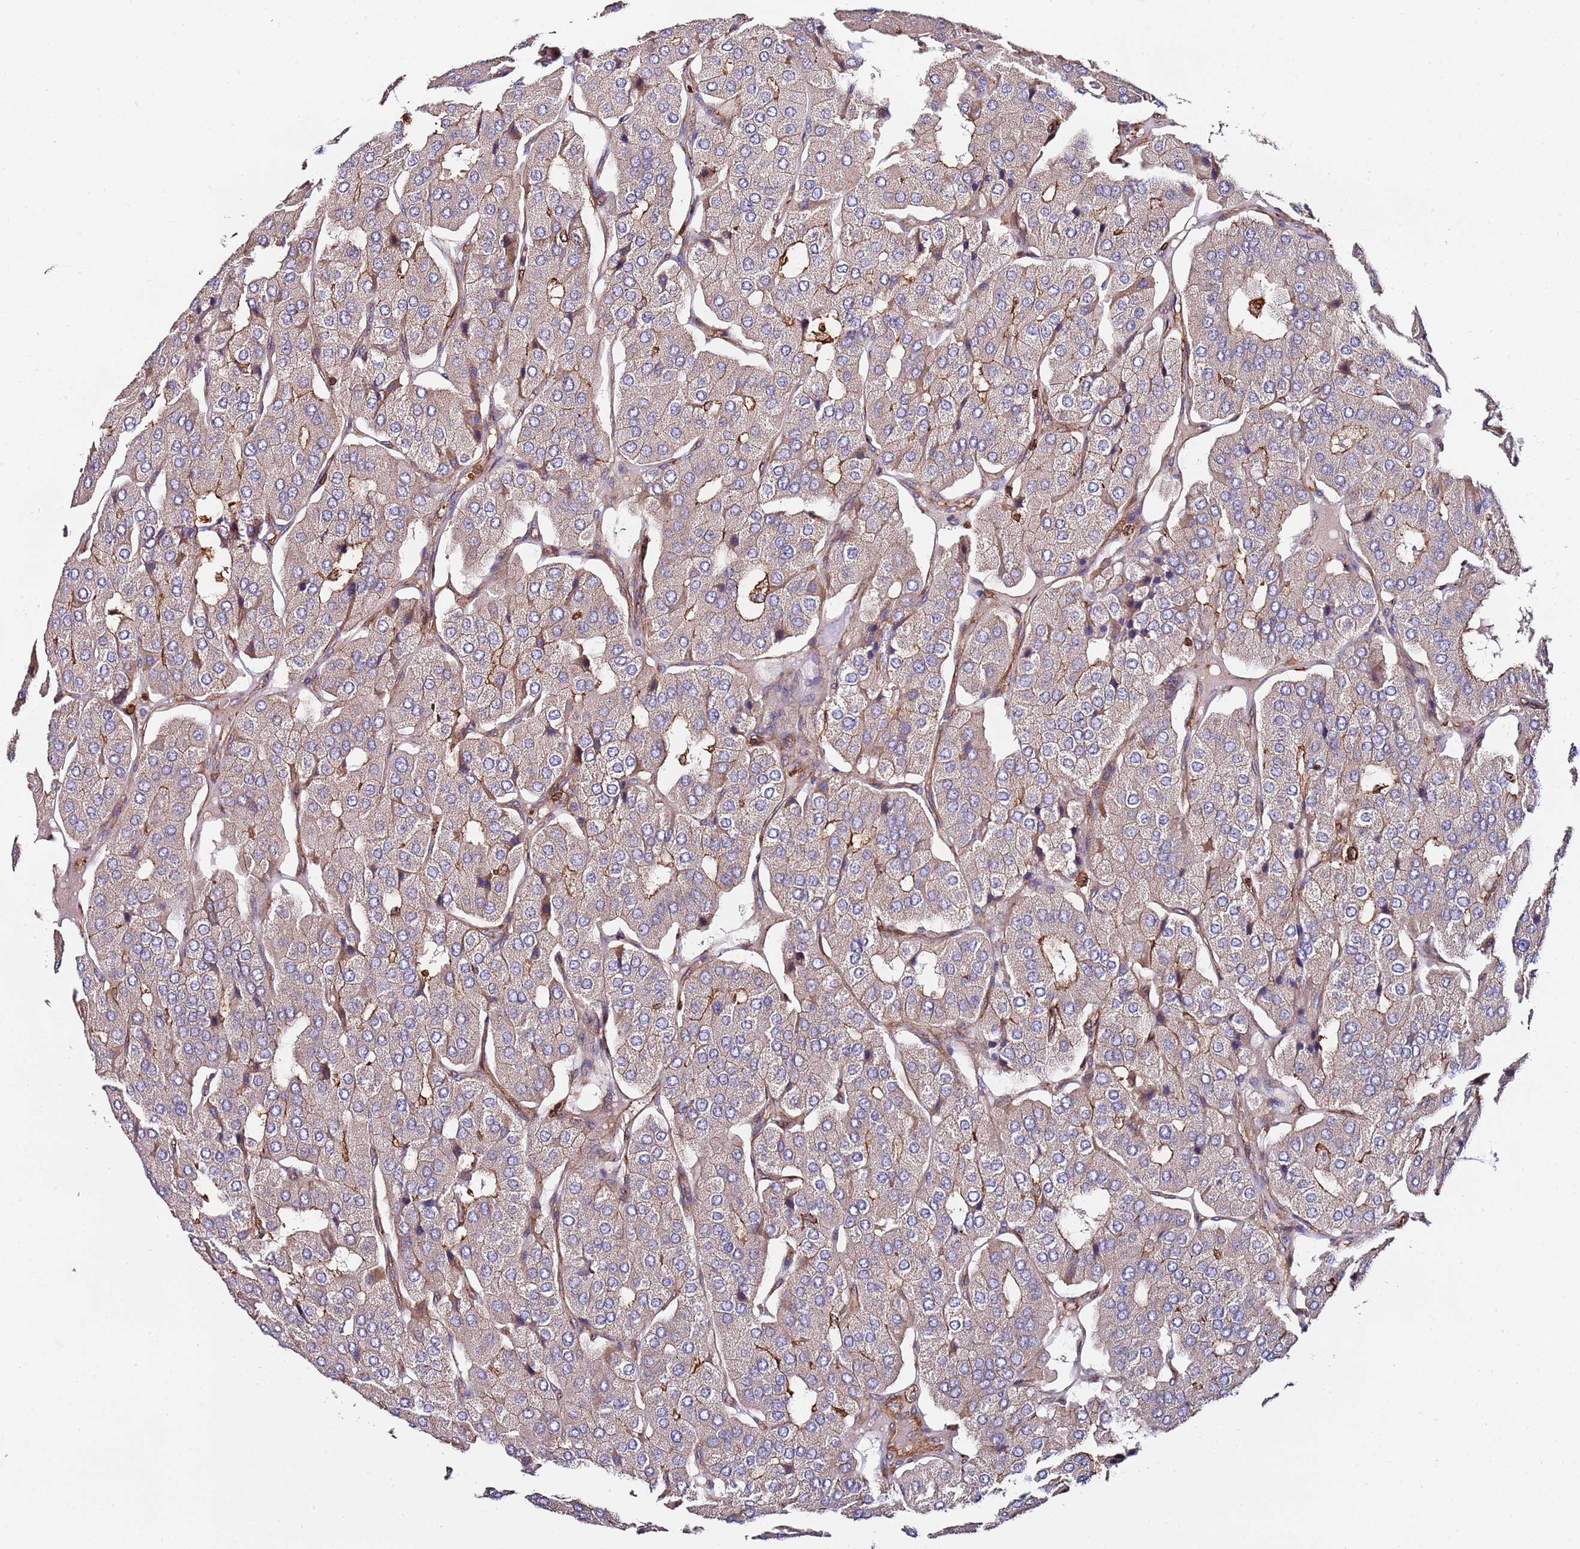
{"staining": {"intensity": "weak", "quantity": "25%-75%", "location": "cytoplasmic/membranous"}, "tissue": "parathyroid gland", "cell_type": "Glandular cells", "image_type": "normal", "snomed": [{"axis": "morphology", "description": "Normal tissue, NOS"}, {"axis": "morphology", "description": "Adenoma, NOS"}, {"axis": "topography", "description": "Parathyroid gland"}], "caption": "Immunohistochemical staining of unremarkable parathyroid gland reveals 25%-75% levels of weak cytoplasmic/membranous protein positivity in approximately 25%-75% of glandular cells.", "gene": "CYP2U1", "patient": {"sex": "female", "age": 86}}